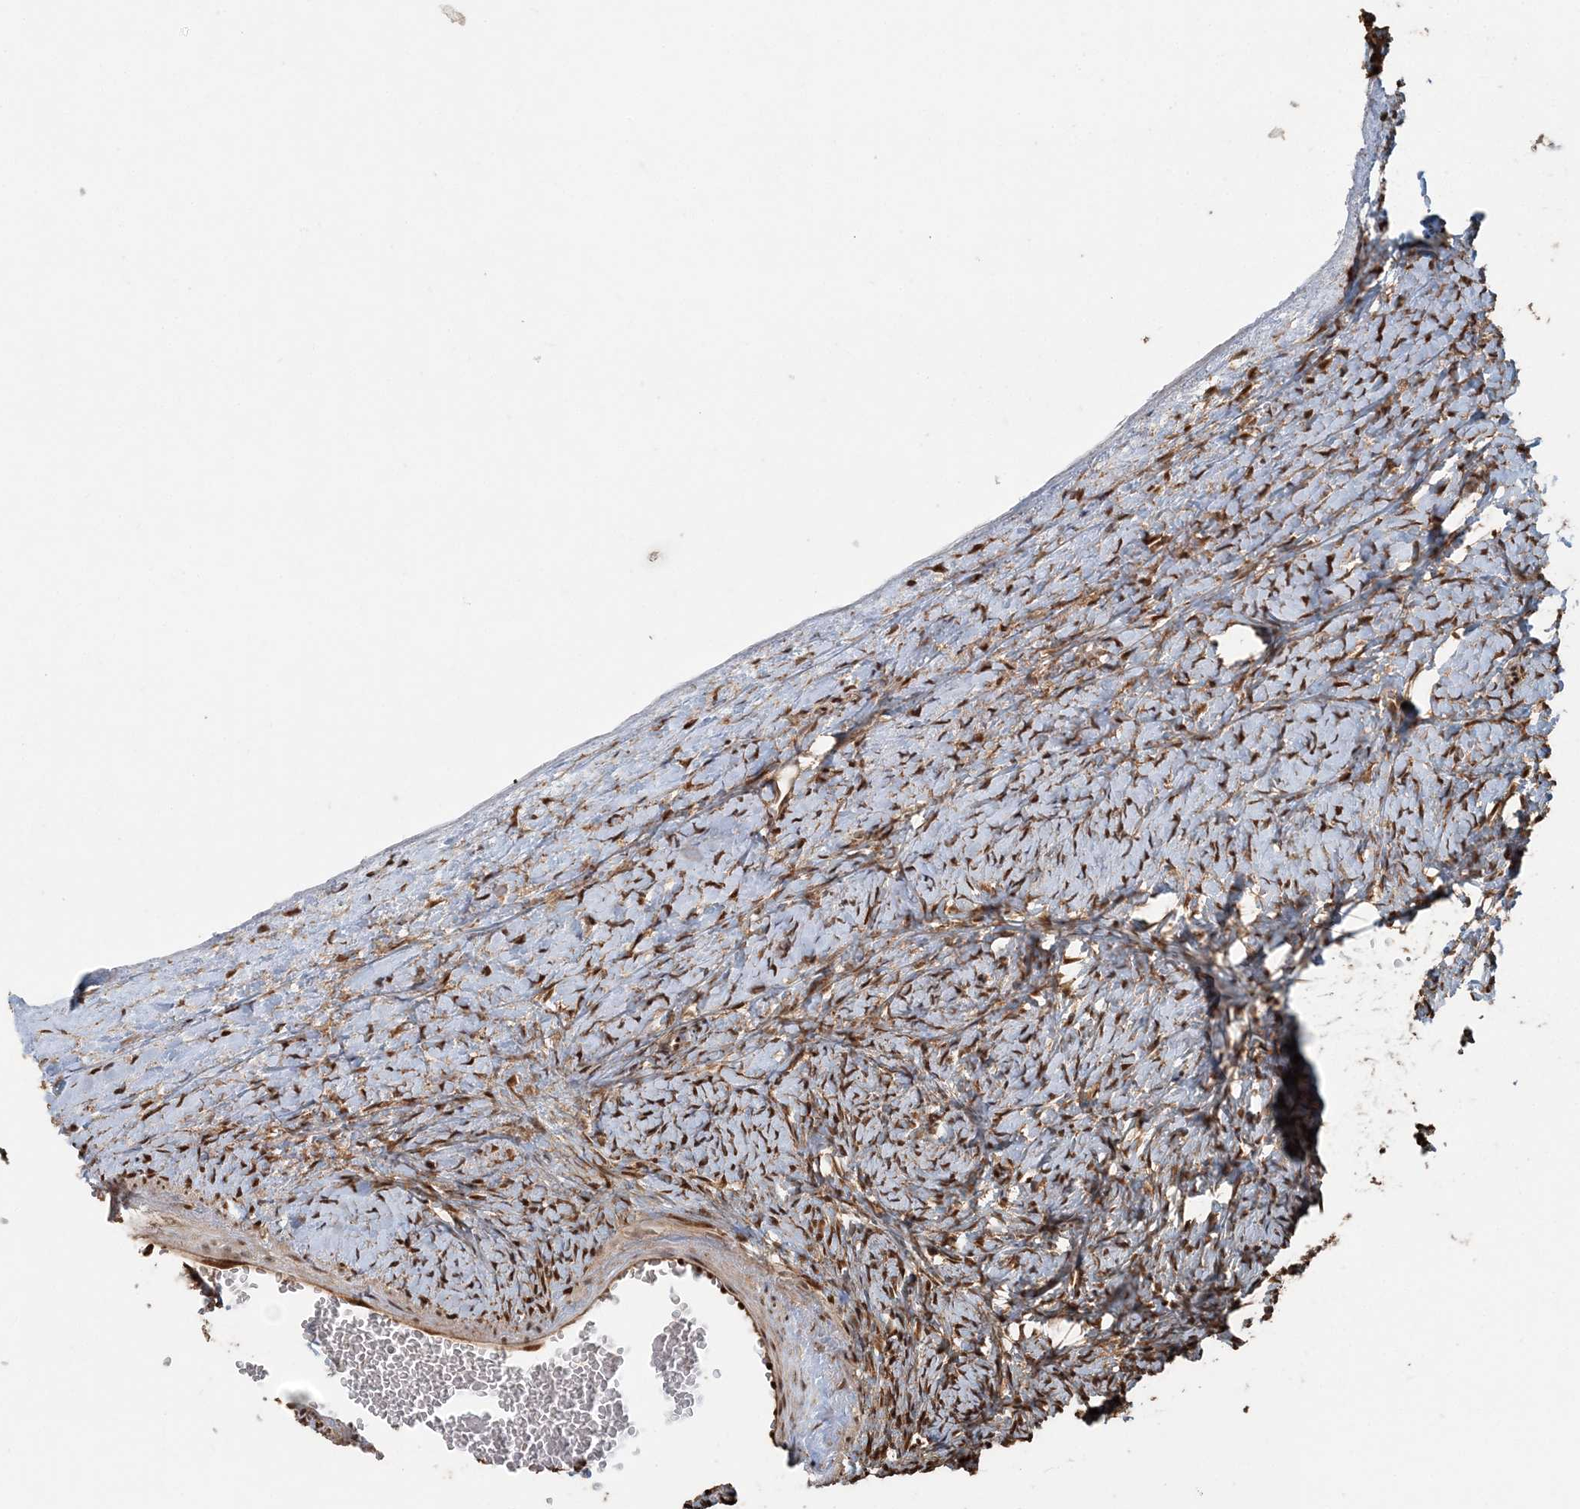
{"staining": {"intensity": "moderate", "quantity": ">75%", "location": "cytoplasmic/membranous,nuclear"}, "tissue": "ovary", "cell_type": "Follicle cells", "image_type": "normal", "snomed": [{"axis": "morphology", "description": "Normal tissue, NOS"}, {"axis": "morphology", "description": "Developmental malformation"}, {"axis": "topography", "description": "Ovary"}], "caption": "This micrograph reveals IHC staining of benign human ovary, with medium moderate cytoplasmic/membranous,nuclear positivity in approximately >75% of follicle cells.", "gene": "ARHGAP35", "patient": {"sex": "female", "age": 39}}